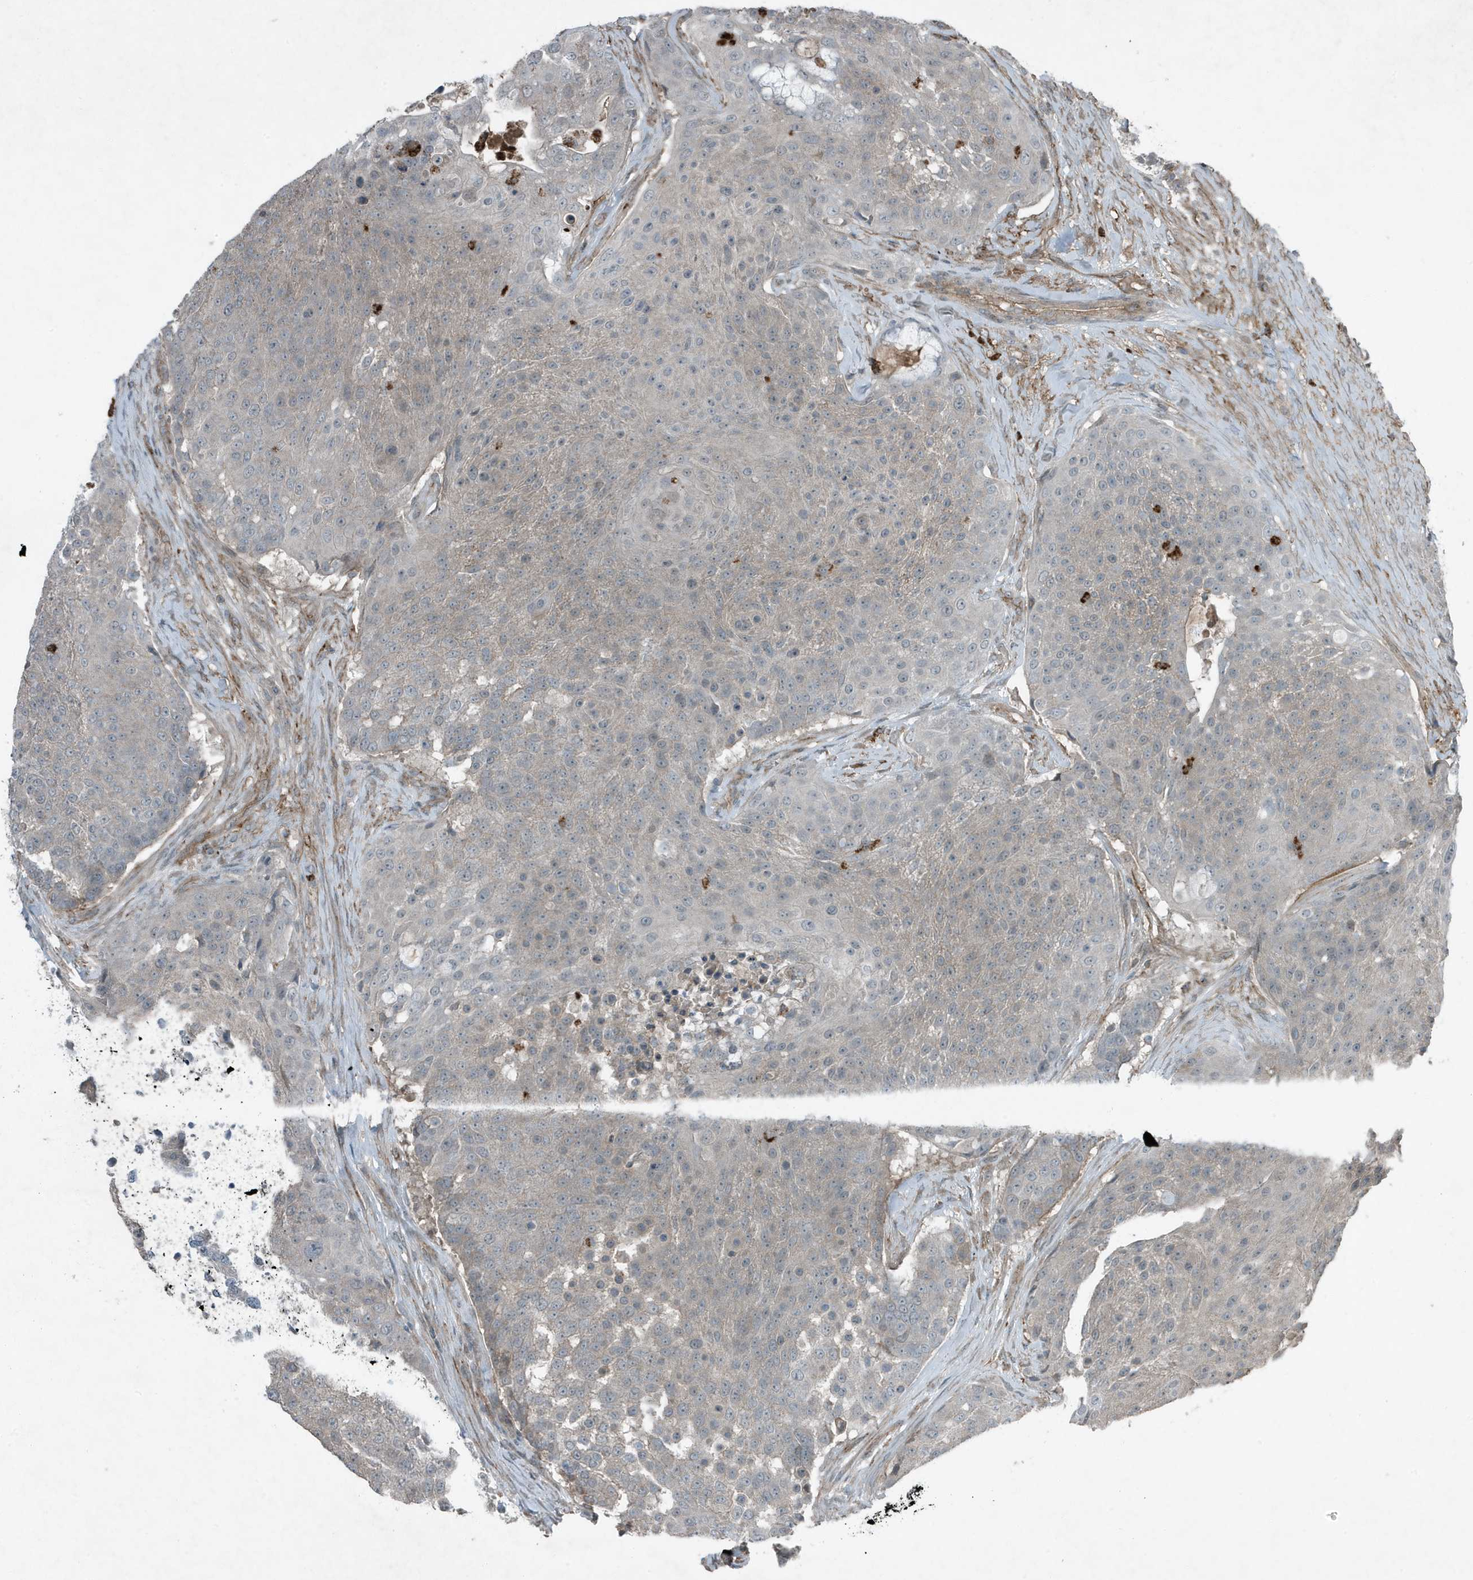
{"staining": {"intensity": "negative", "quantity": "none", "location": "none"}, "tissue": "urothelial cancer", "cell_type": "Tumor cells", "image_type": "cancer", "snomed": [{"axis": "morphology", "description": "Urothelial carcinoma, High grade"}, {"axis": "topography", "description": "Urinary bladder"}], "caption": "Urothelial cancer was stained to show a protein in brown. There is no significant staining in tumor cells.", "gene": "DAPP1", "patient": {"sex": "female", "age": 63}}